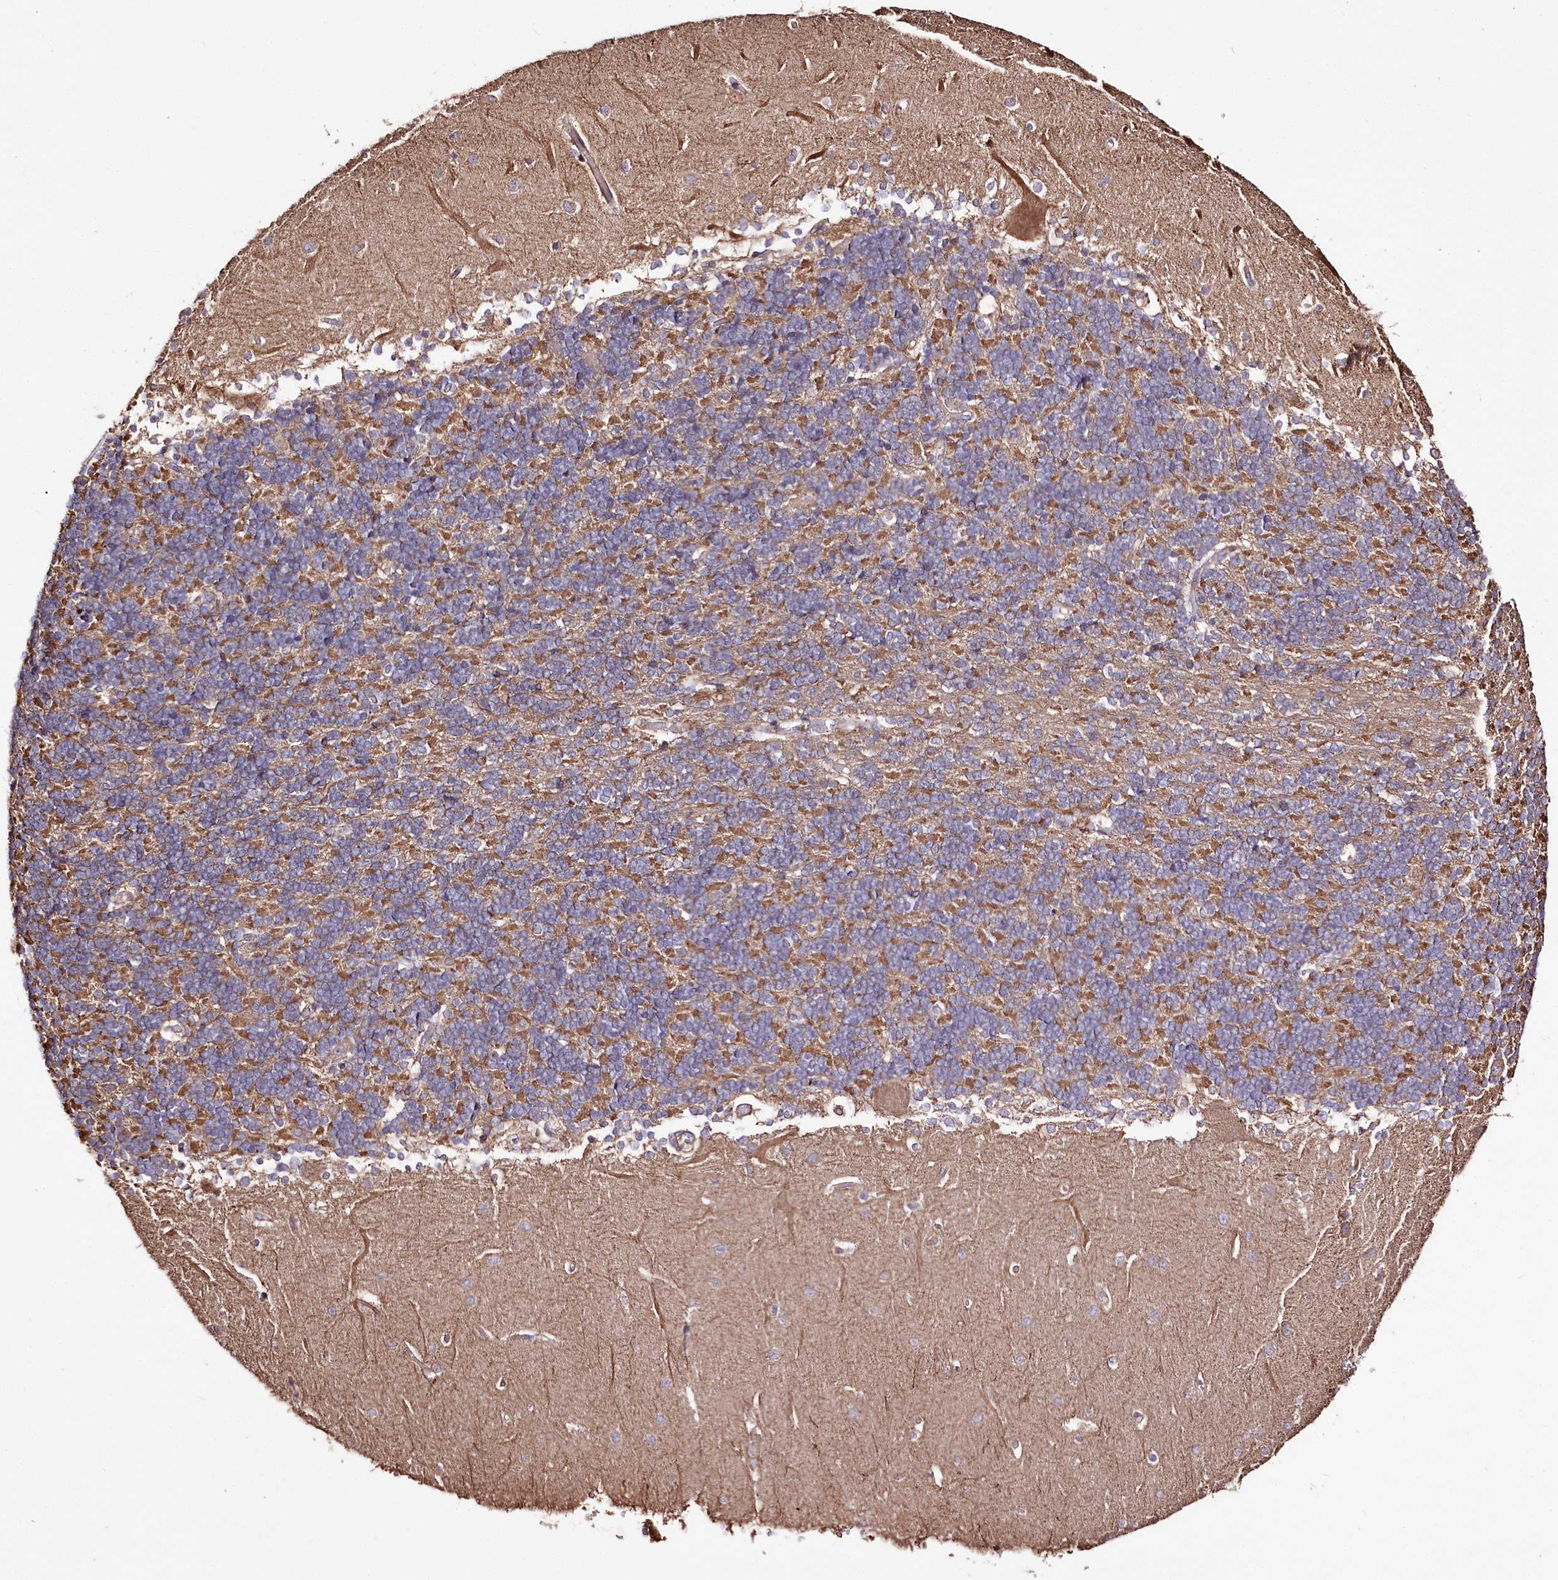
{"staining": {"intensity": "moderate", "quantity": ">75%", "location": "cytoplasmic/membranous"}, "tissue": "cerebellum", "cell_type": "Cells in granular layer", "image_type": "normal", "snomed": [{"axis": "morphology", "description": "Normal tissue, NOS"}, {"axis": "topography", "description": "Cerebellum"}], "caption": "A brown stain shows moderate cytoplasmic/membranous positivity of a protein in cells in granular layer of benign cerebellum. (DAB (3,3'-diaminobenzidine) IHC with brightfield microscopy, high magnification).", "gene": "WWC1", "patient": {"sex": "male", "age": 37}}